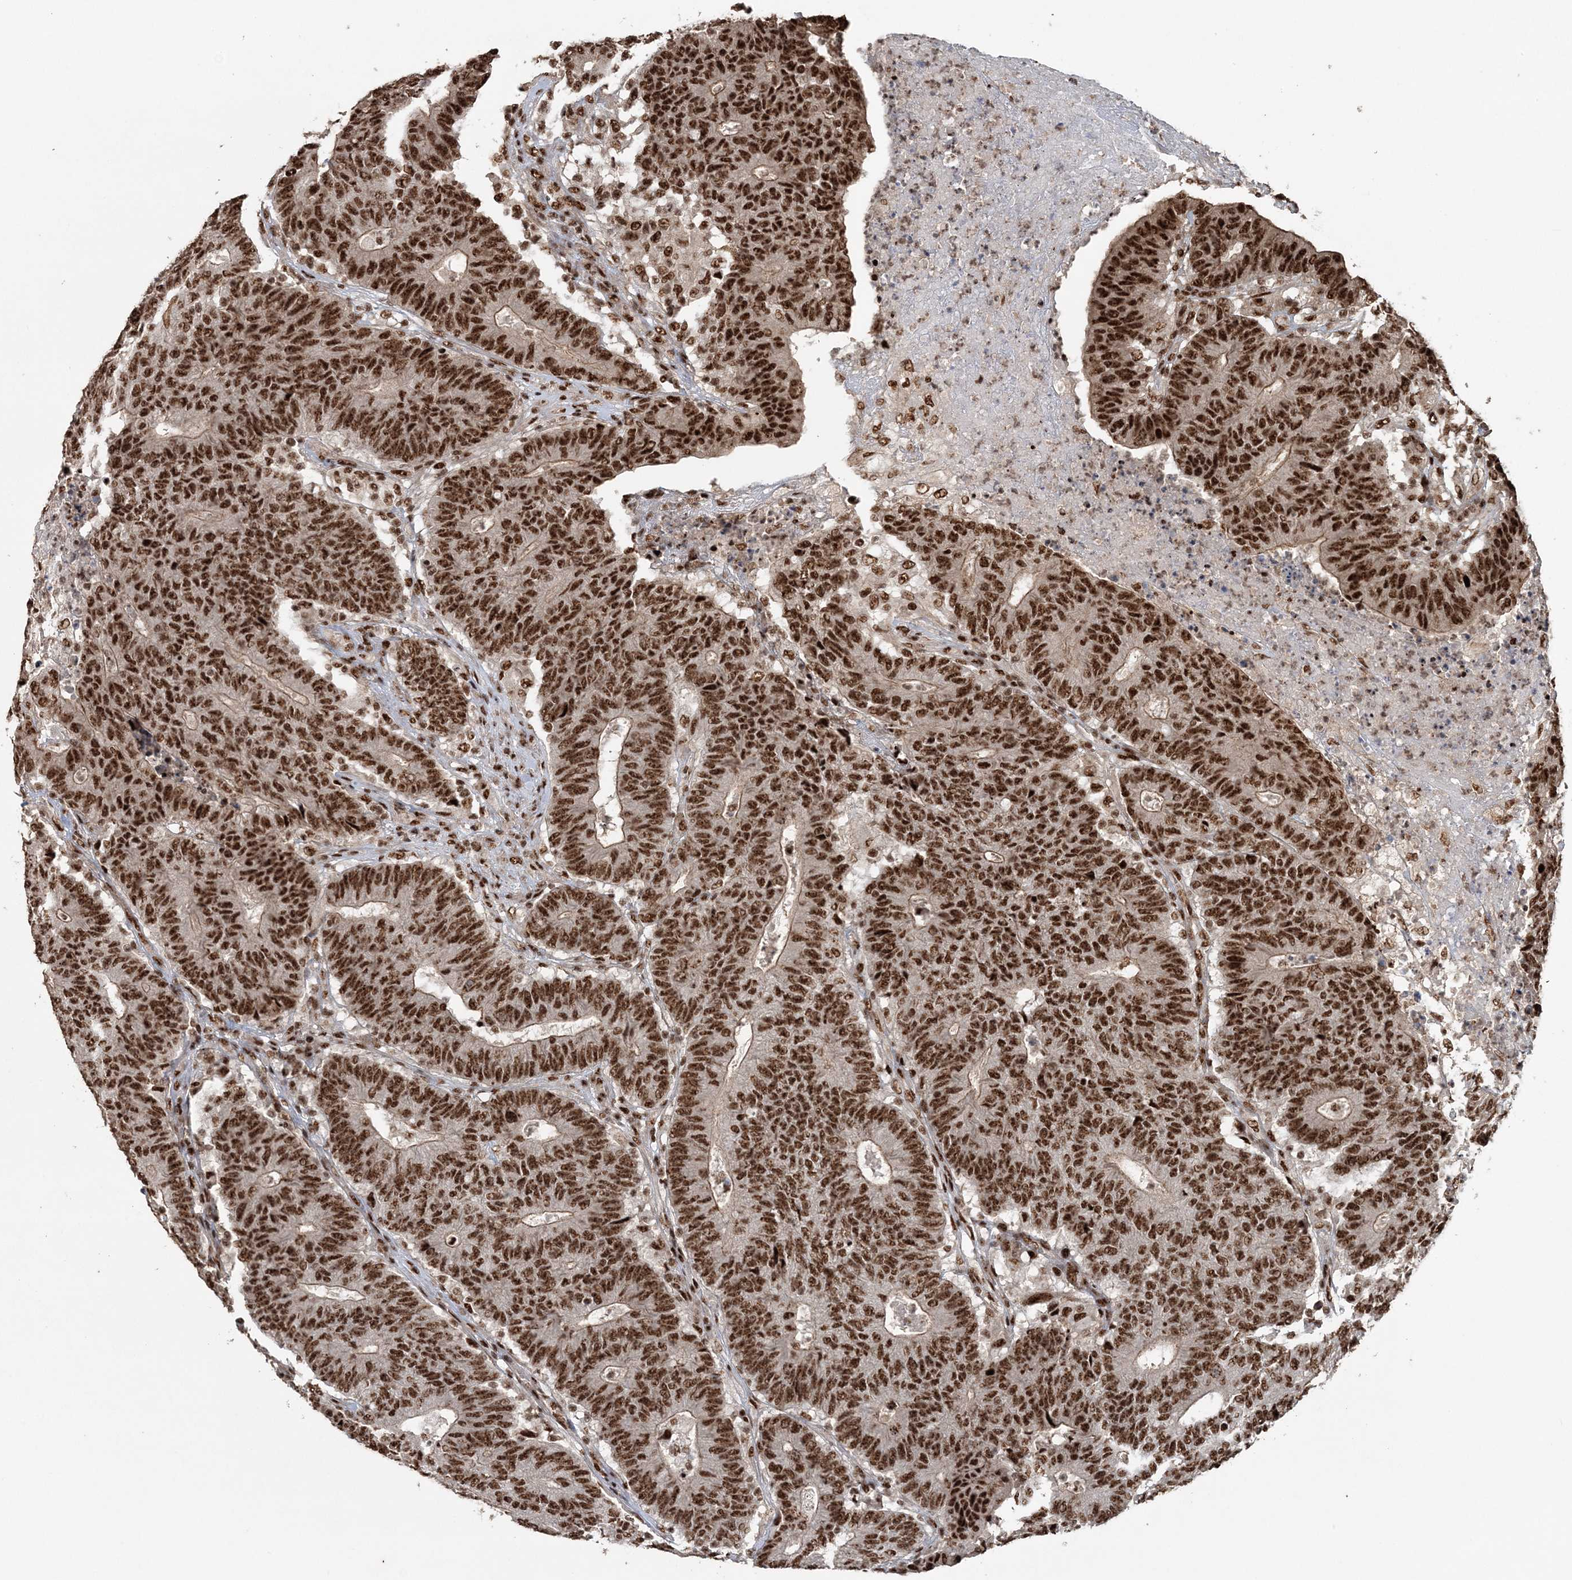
{"staining": {"intensity": "strong", "quantity": ">75%", "location": "nuclear"}, "tissue": "colorectal cancer", "cell_type": "Tumor cells", "image_type": "cancer", "snomed": [{"axis": "morphology", "description": "Normal tissue, NOS"}, {"axis": "morphology", "description": "Adenocarcinoma, NOS"}, {"axis": "topography", "description": "Colon"}], "caption": "The histopathology image demonstrates a brown stain indicating the presence of a protein in the nuclear of tumor cells in colorectal cancer.", "gene": "EXOSC8", "patient": {"sex": "female", "age": 75}}